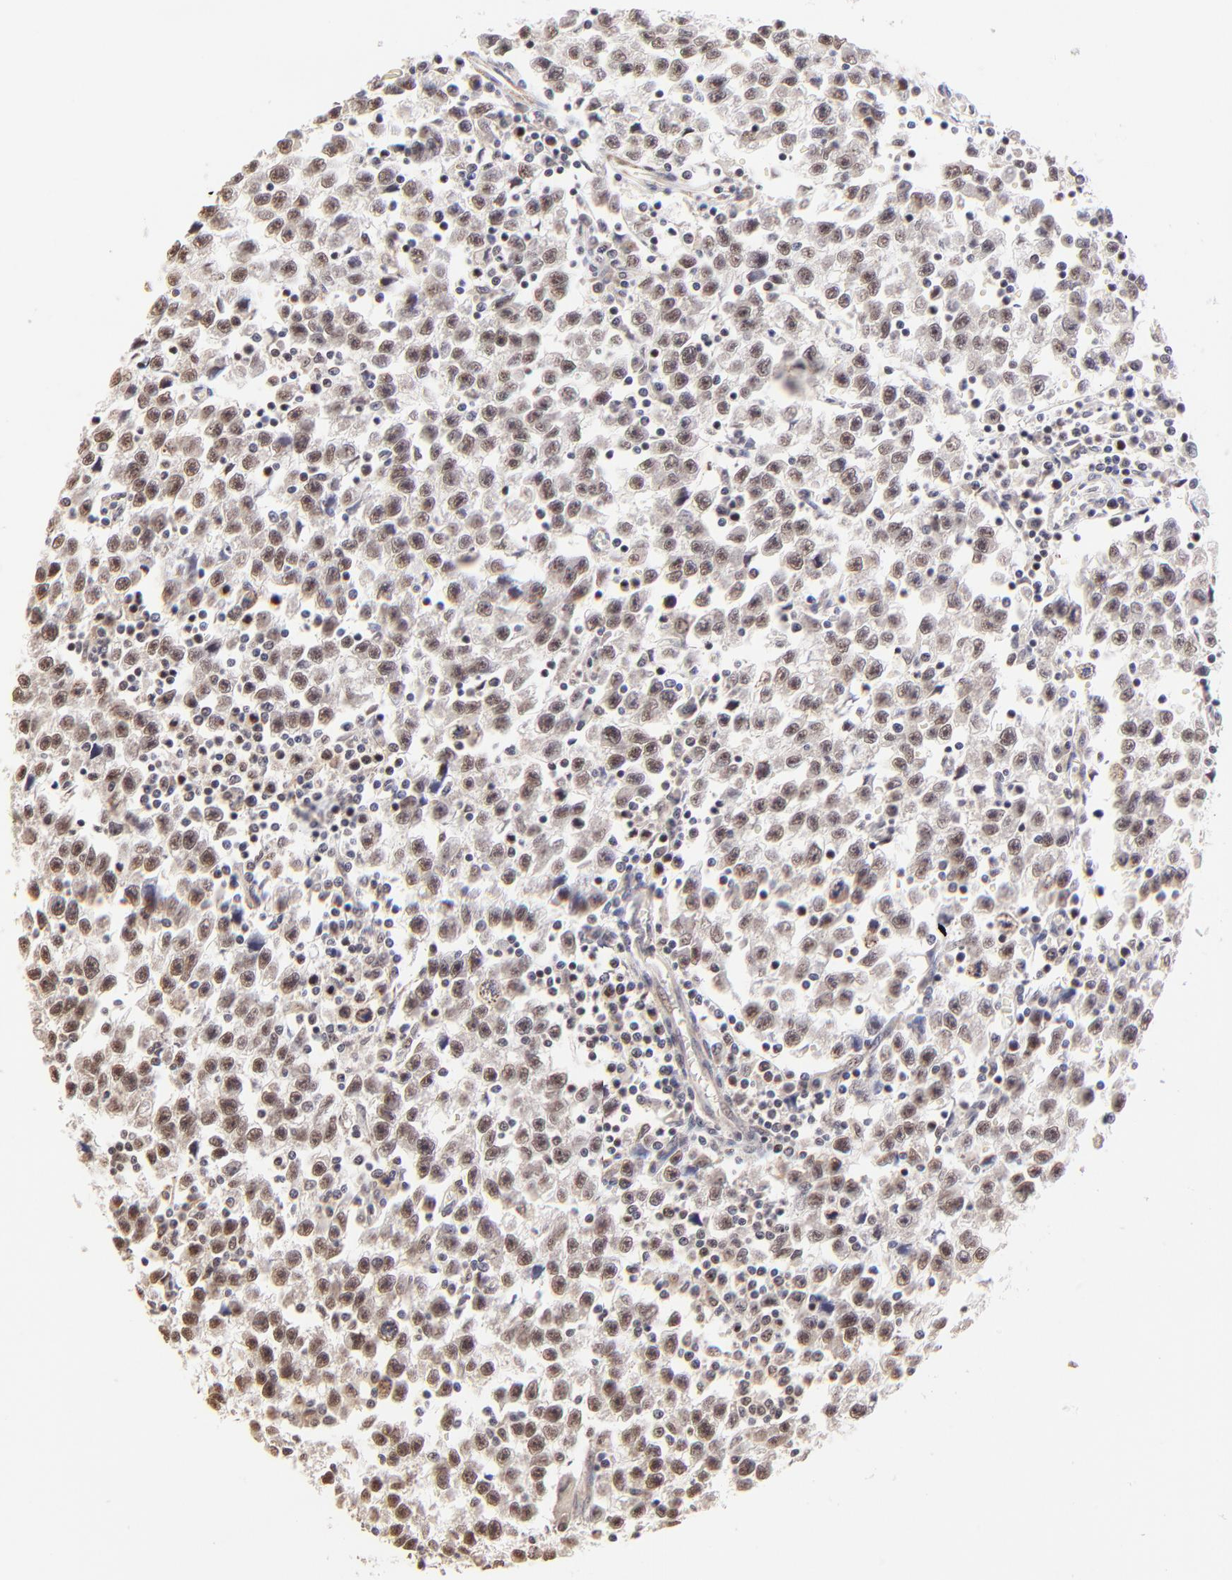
{"staining": {"intensity": "moderate", "quantity": ">75%", "location": "nuclear"}, "tissue": "testis cancer", "cell_type": "Tumor cells", "image_type": "cancer", "snomed": [{"axis": "morphology", "description": "Seminoma, NOS"}, {"axis": "topography", "description": "Testis"}], "caption": "The immunohistochemical stain labels moderate nuclear positivity in tumor cells of testis cancer tissue. (DAB (3,3'-diaminobenzidine) IHC with brightfield microscopy, high magnification).", "gene": "ZNF670", "patient": {"sex": "male", "age": 35}}